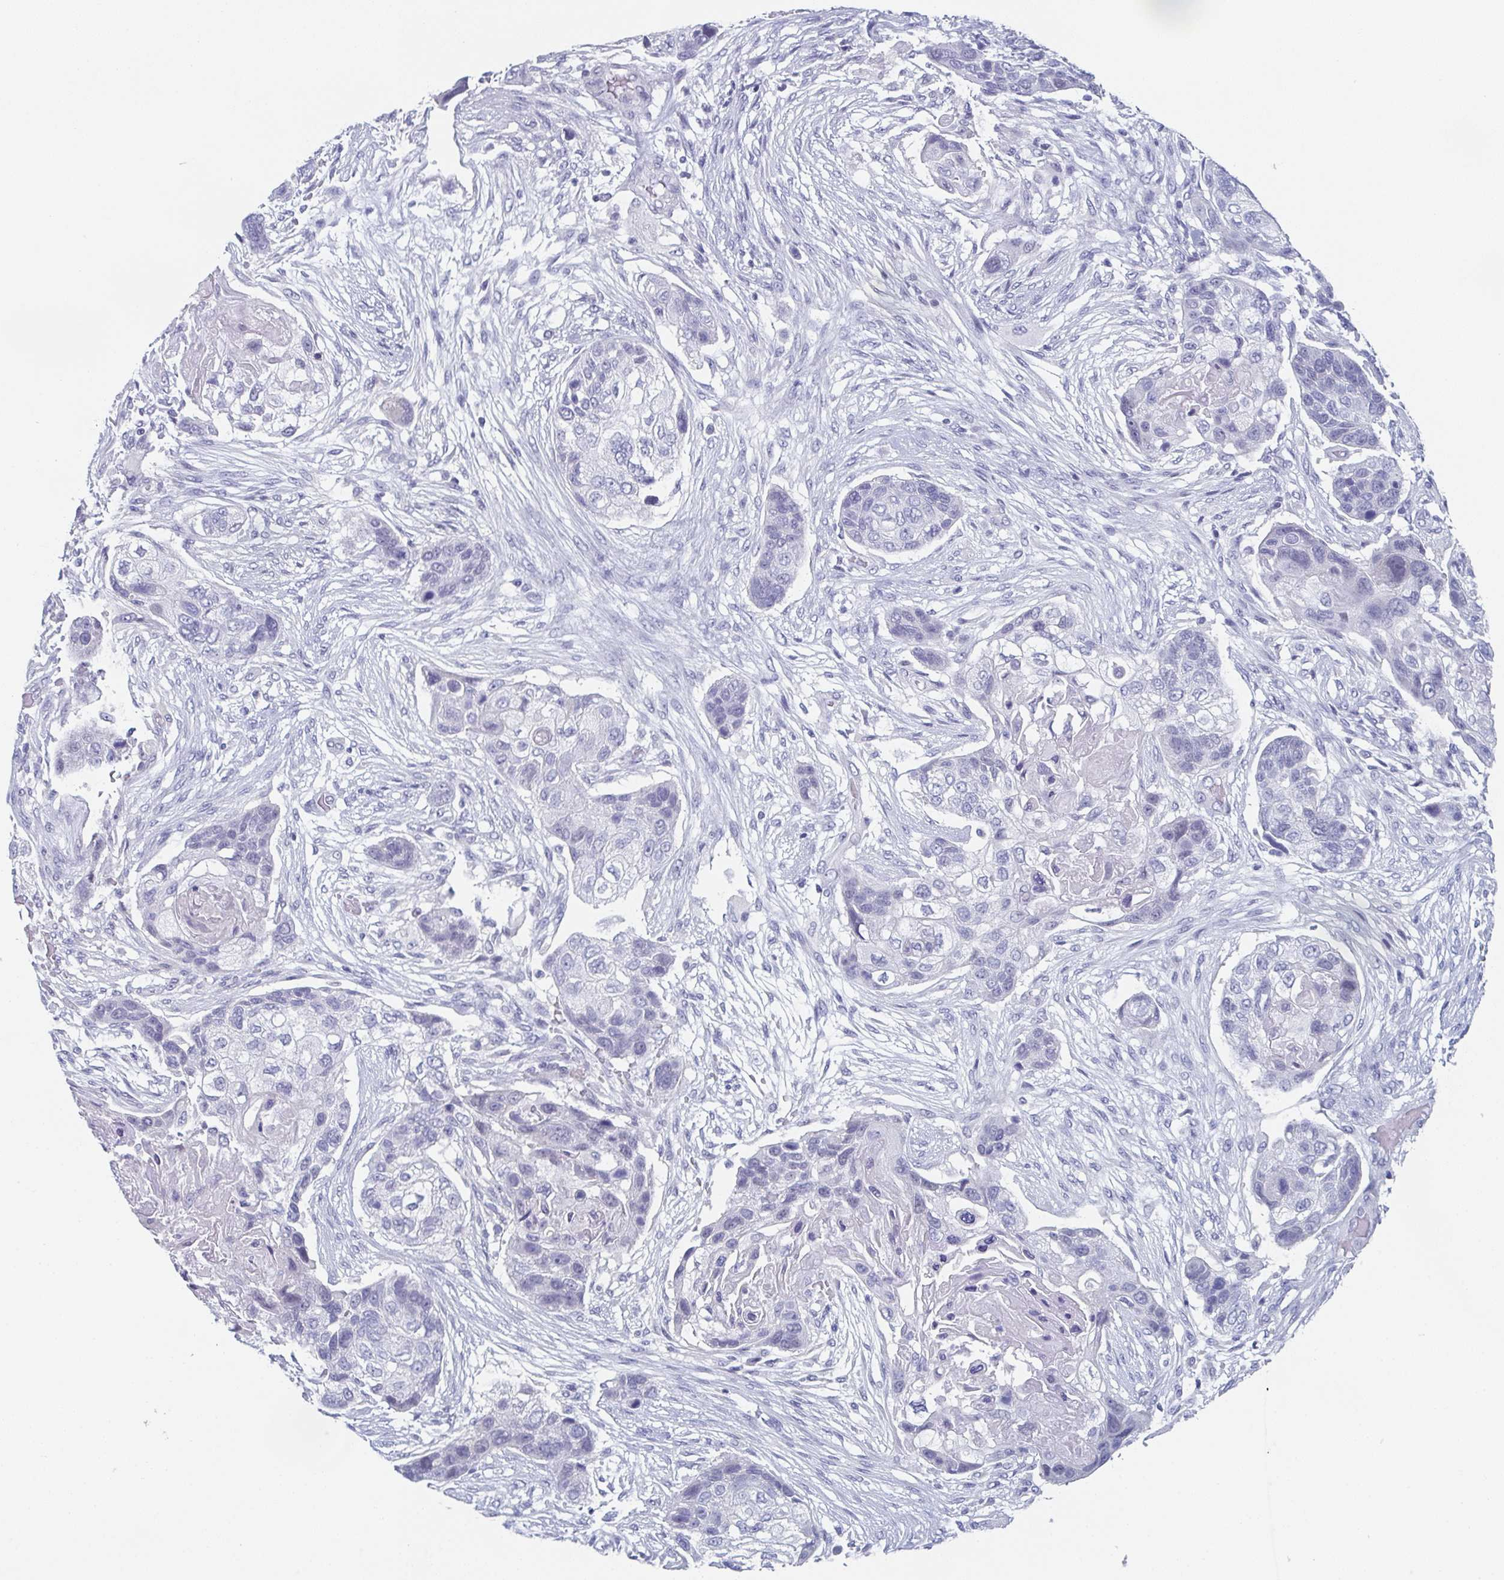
{"staining": {"intensity": "negative", "quantity": "none", "location": "none"}, "tissue": "lung cancer", "cell_type": "Tumor cells", "image_type": "cancer", "snomed": [{"axis": "morphology", "description": "Squamous cell carcinoma, NOS"}, {"axis": "topography", "description": "Lung"}], "caption": "An image of squamous cell carcinoma (lung) stained for a protein exhibits no brown staining in tumor cells.", "gene": "DYDC2", "patient": {"sex": "male", "age": 69}}